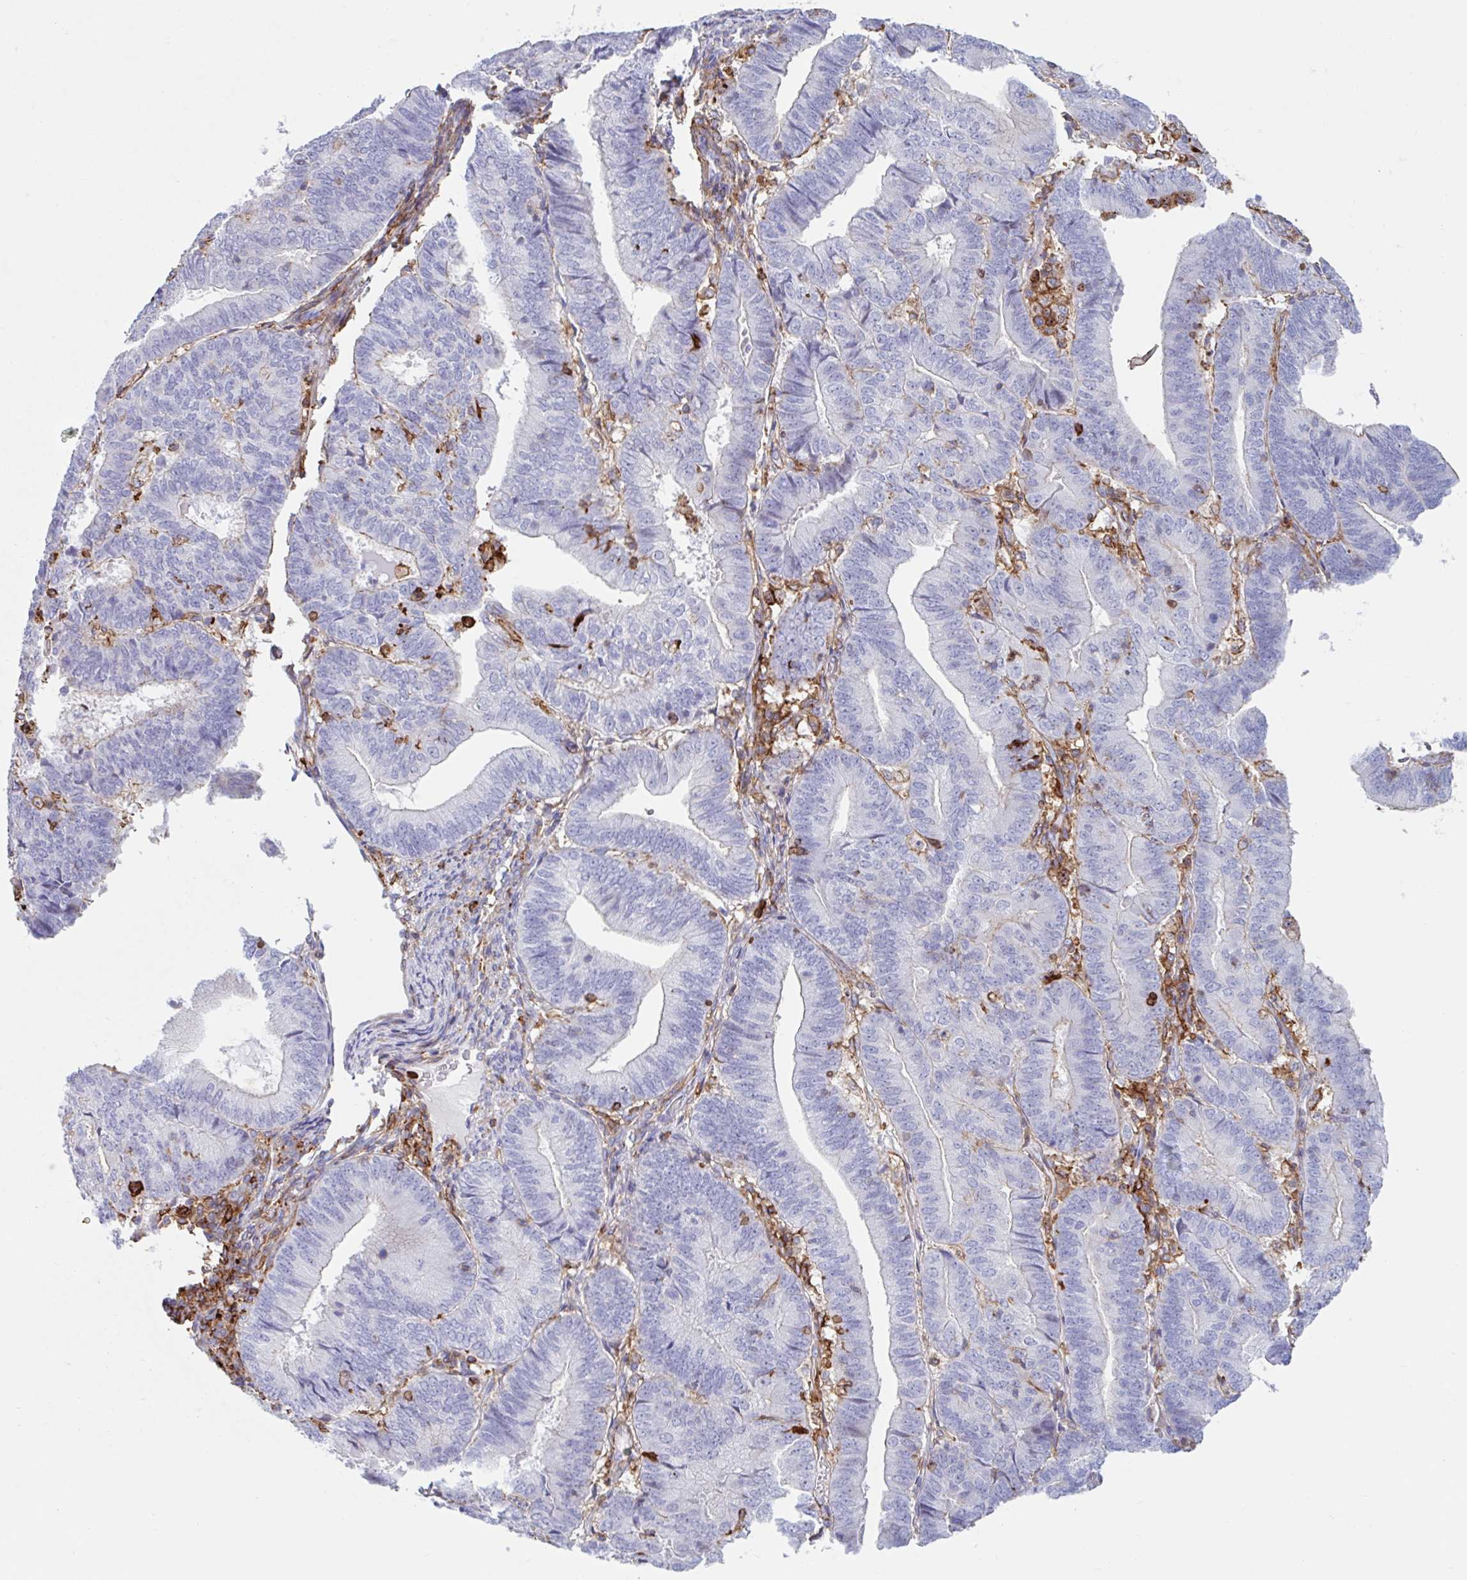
{"staining": {"intensity": "negative", "quantity": "none", "location": "none"}, "tissue": "endometrial cancer", "cell_type": "Tumor cells", "image_type": "cancer", "snomed": [{"axis": "morphology", "description": "Adenocarcinoma, NOS"}, {"axis": "topography", "description": "Endometrium"}], "caption": "Tumor cells are negative for protein expression in human endometrial adenocarcinoma.", "gene": "EFHD1", "patient": {"sex": "female", "age": 70}}